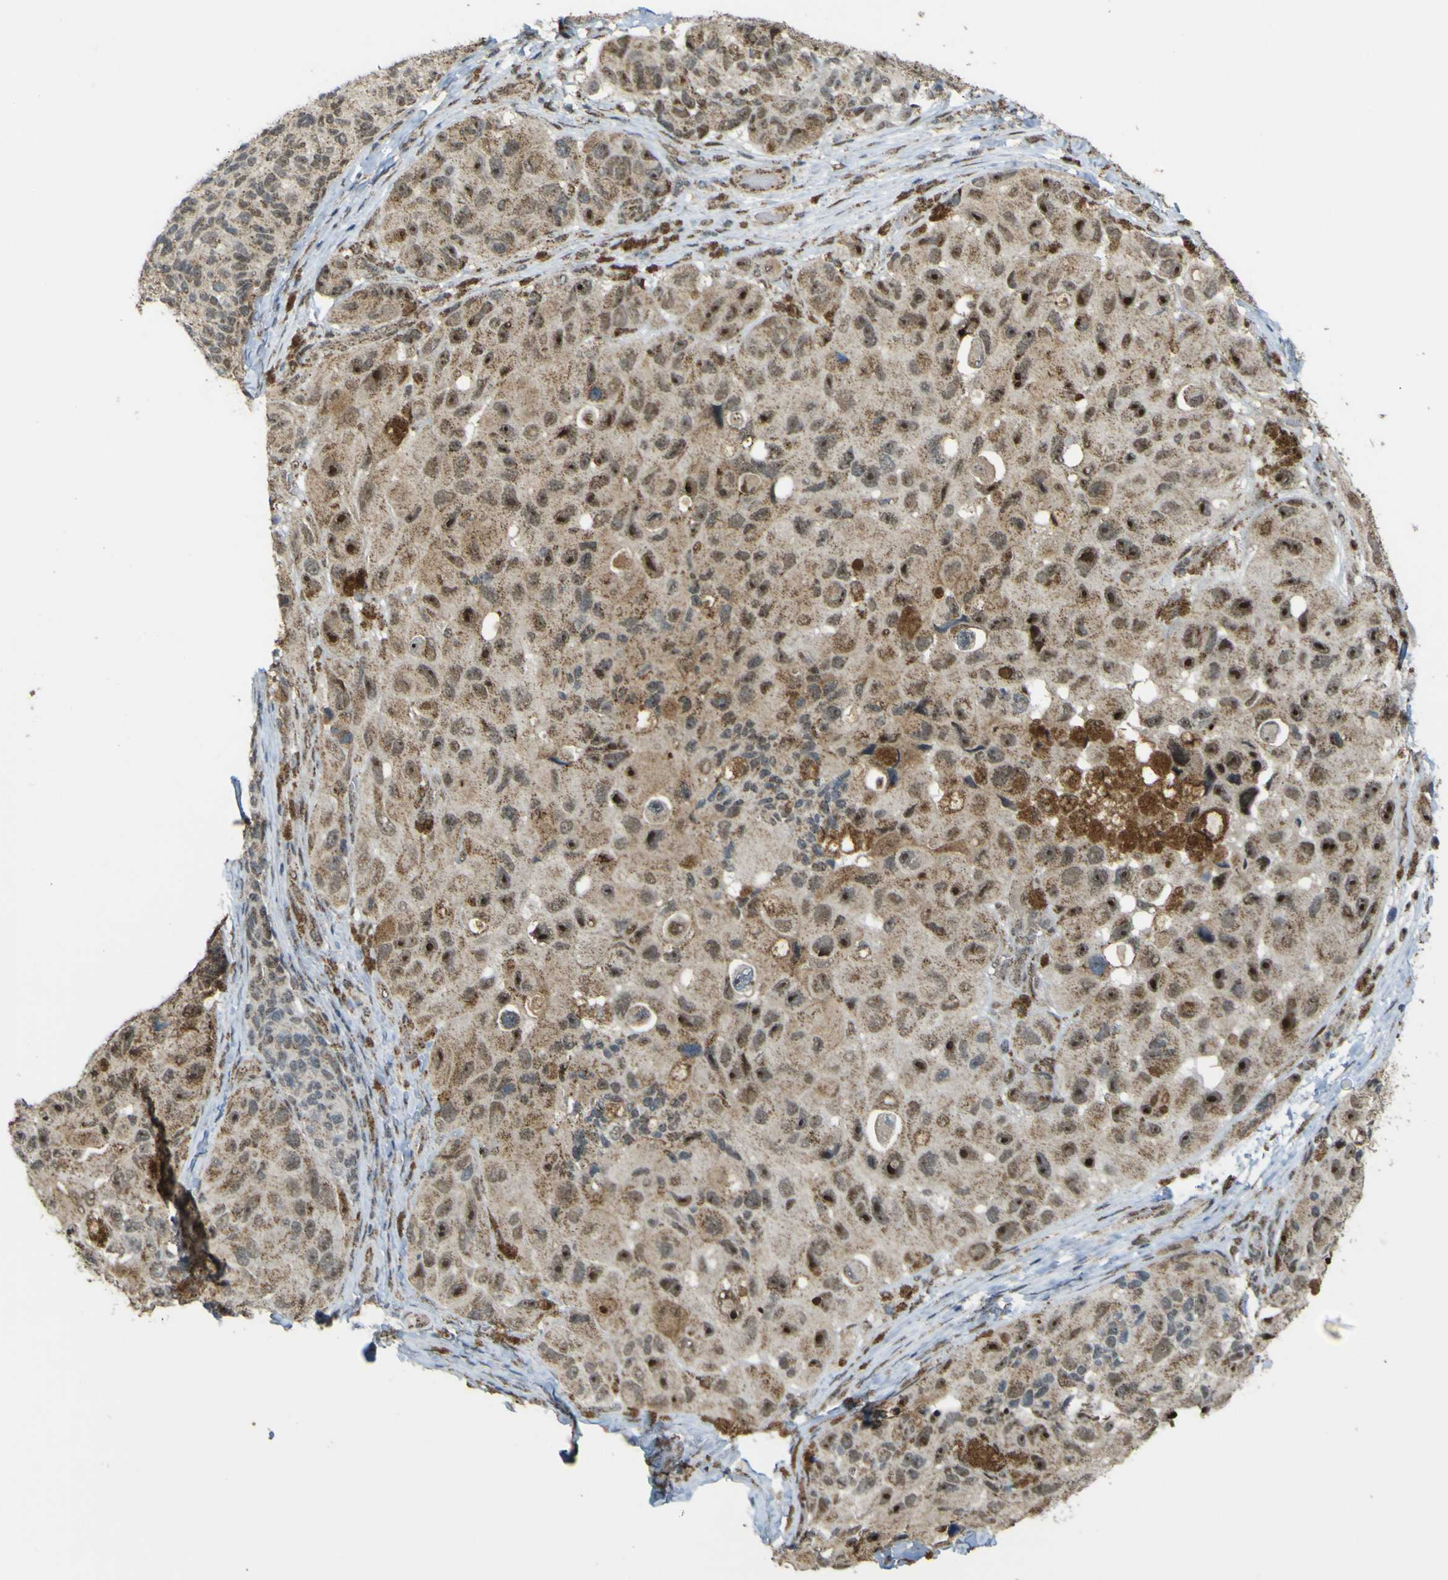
{"staining": {"intensity": "moderate", "quantity": ">75%", "location": "cytoplasmic/membranous,nuclear"}, "tissue": "melanoma", "cell_type": "Tumor cells", "image_type": "cancer", "snomed": [{"axis": "morphology", "description": "Malignant melanoma, NOS"}, {"axis": "topography", "description": "Skin"}], "caption": "Immunohistochemical staining of human melanoma demonstrates medium levels of moderate cytoplasmic/membranous and nuclear protein staining in approximately >75% of tumor cells.", "gene": "ACBD5", "patient": {"sex": "female", "age": 73}}